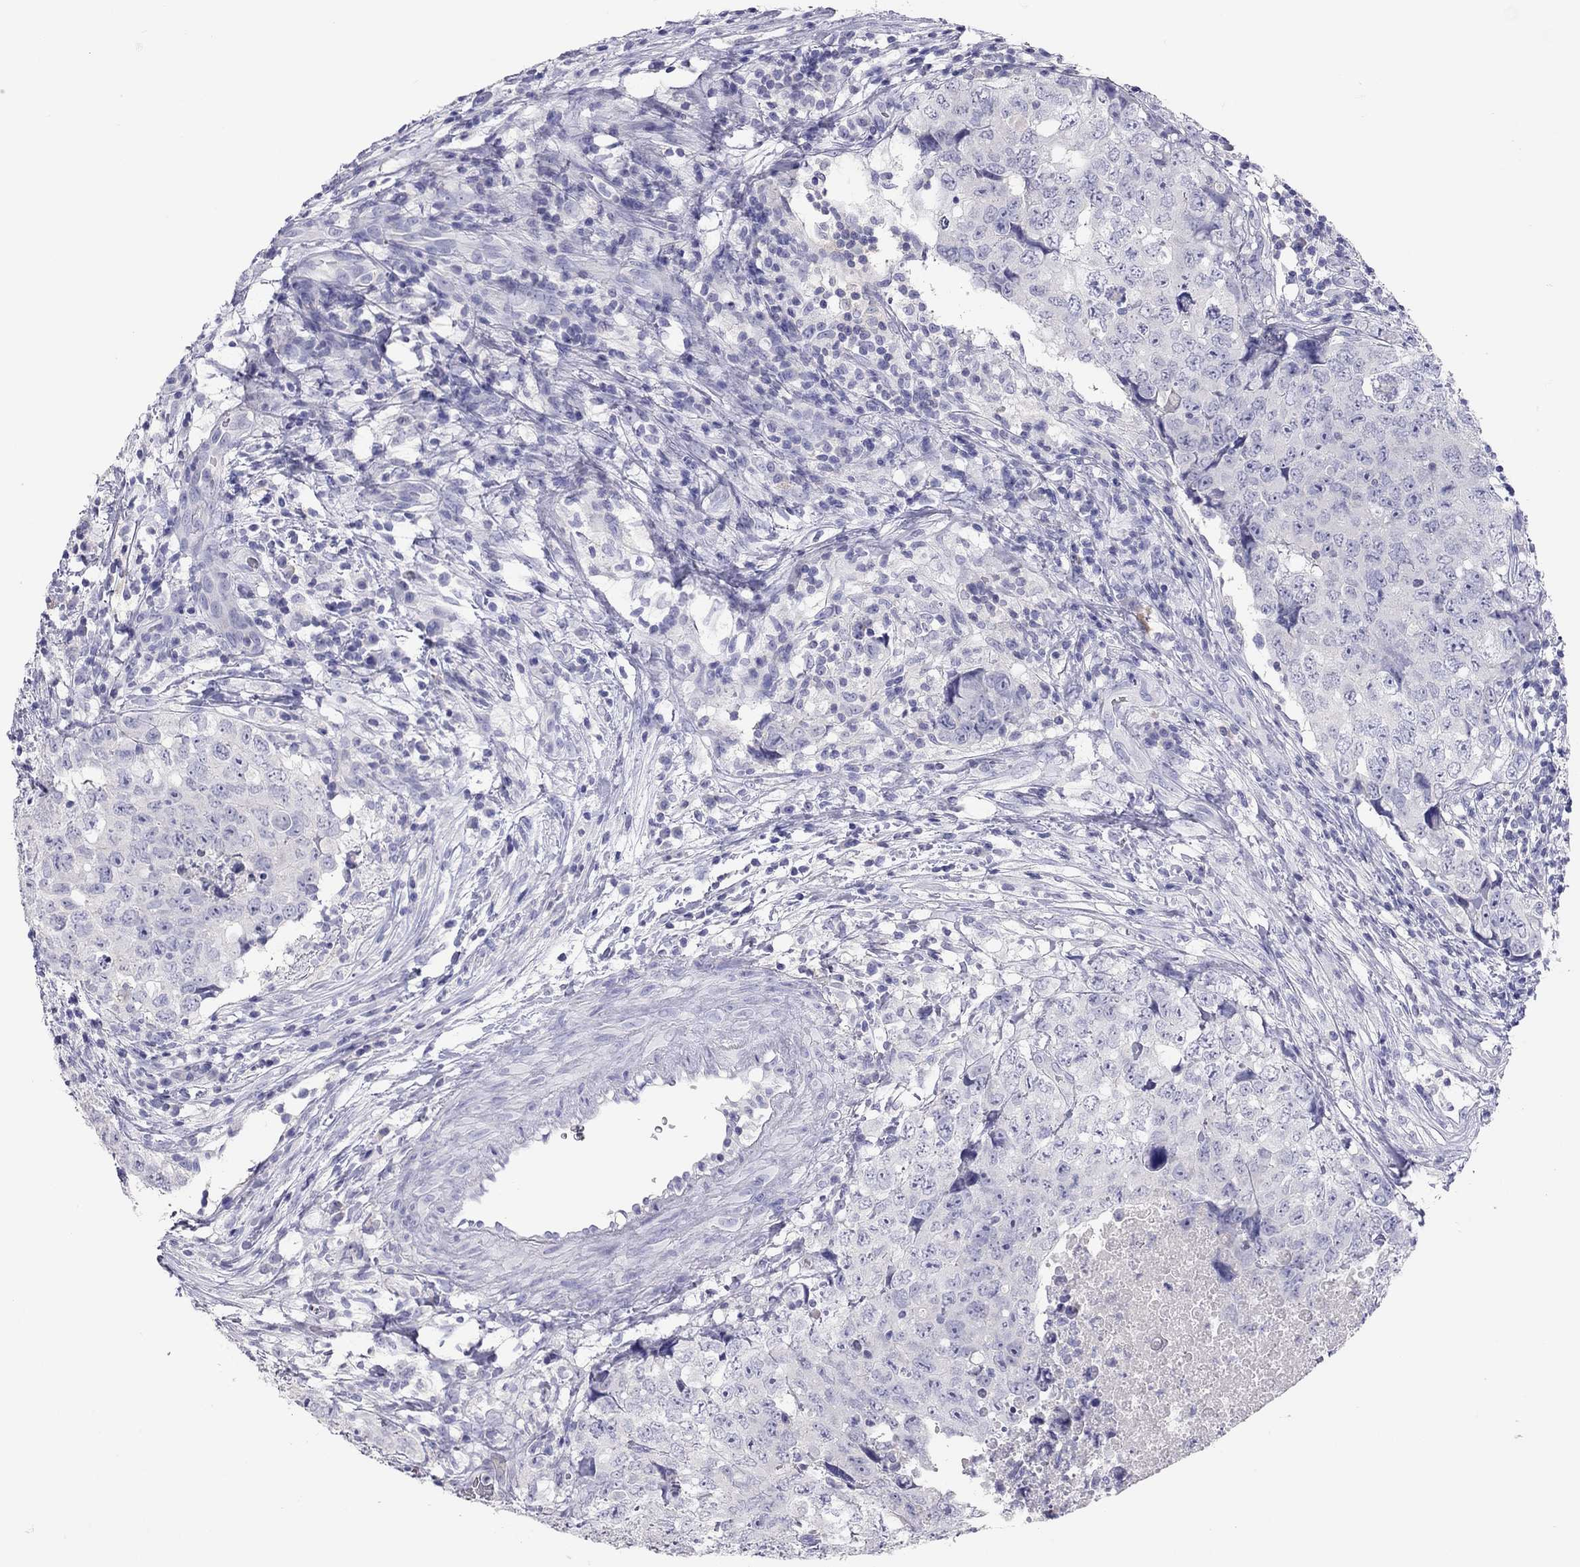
{"staining": {"intensity": "negative", "quantity": "none", "location": "none"}, "tissue": "testis cancer", "cell_type": "Tumor cells", "image_type": "cancer", "snomed": [{"axis": "morphology", "description": "Seminoma, NOS"}, {"axis": "topography", "description": "Testis"}], "caption": "The histopathology image displays no significant expression in tumor cells of testis cancer (seminoma).", "gene": "CALHM1", "patient": {"sex": "male", "age": 34}}